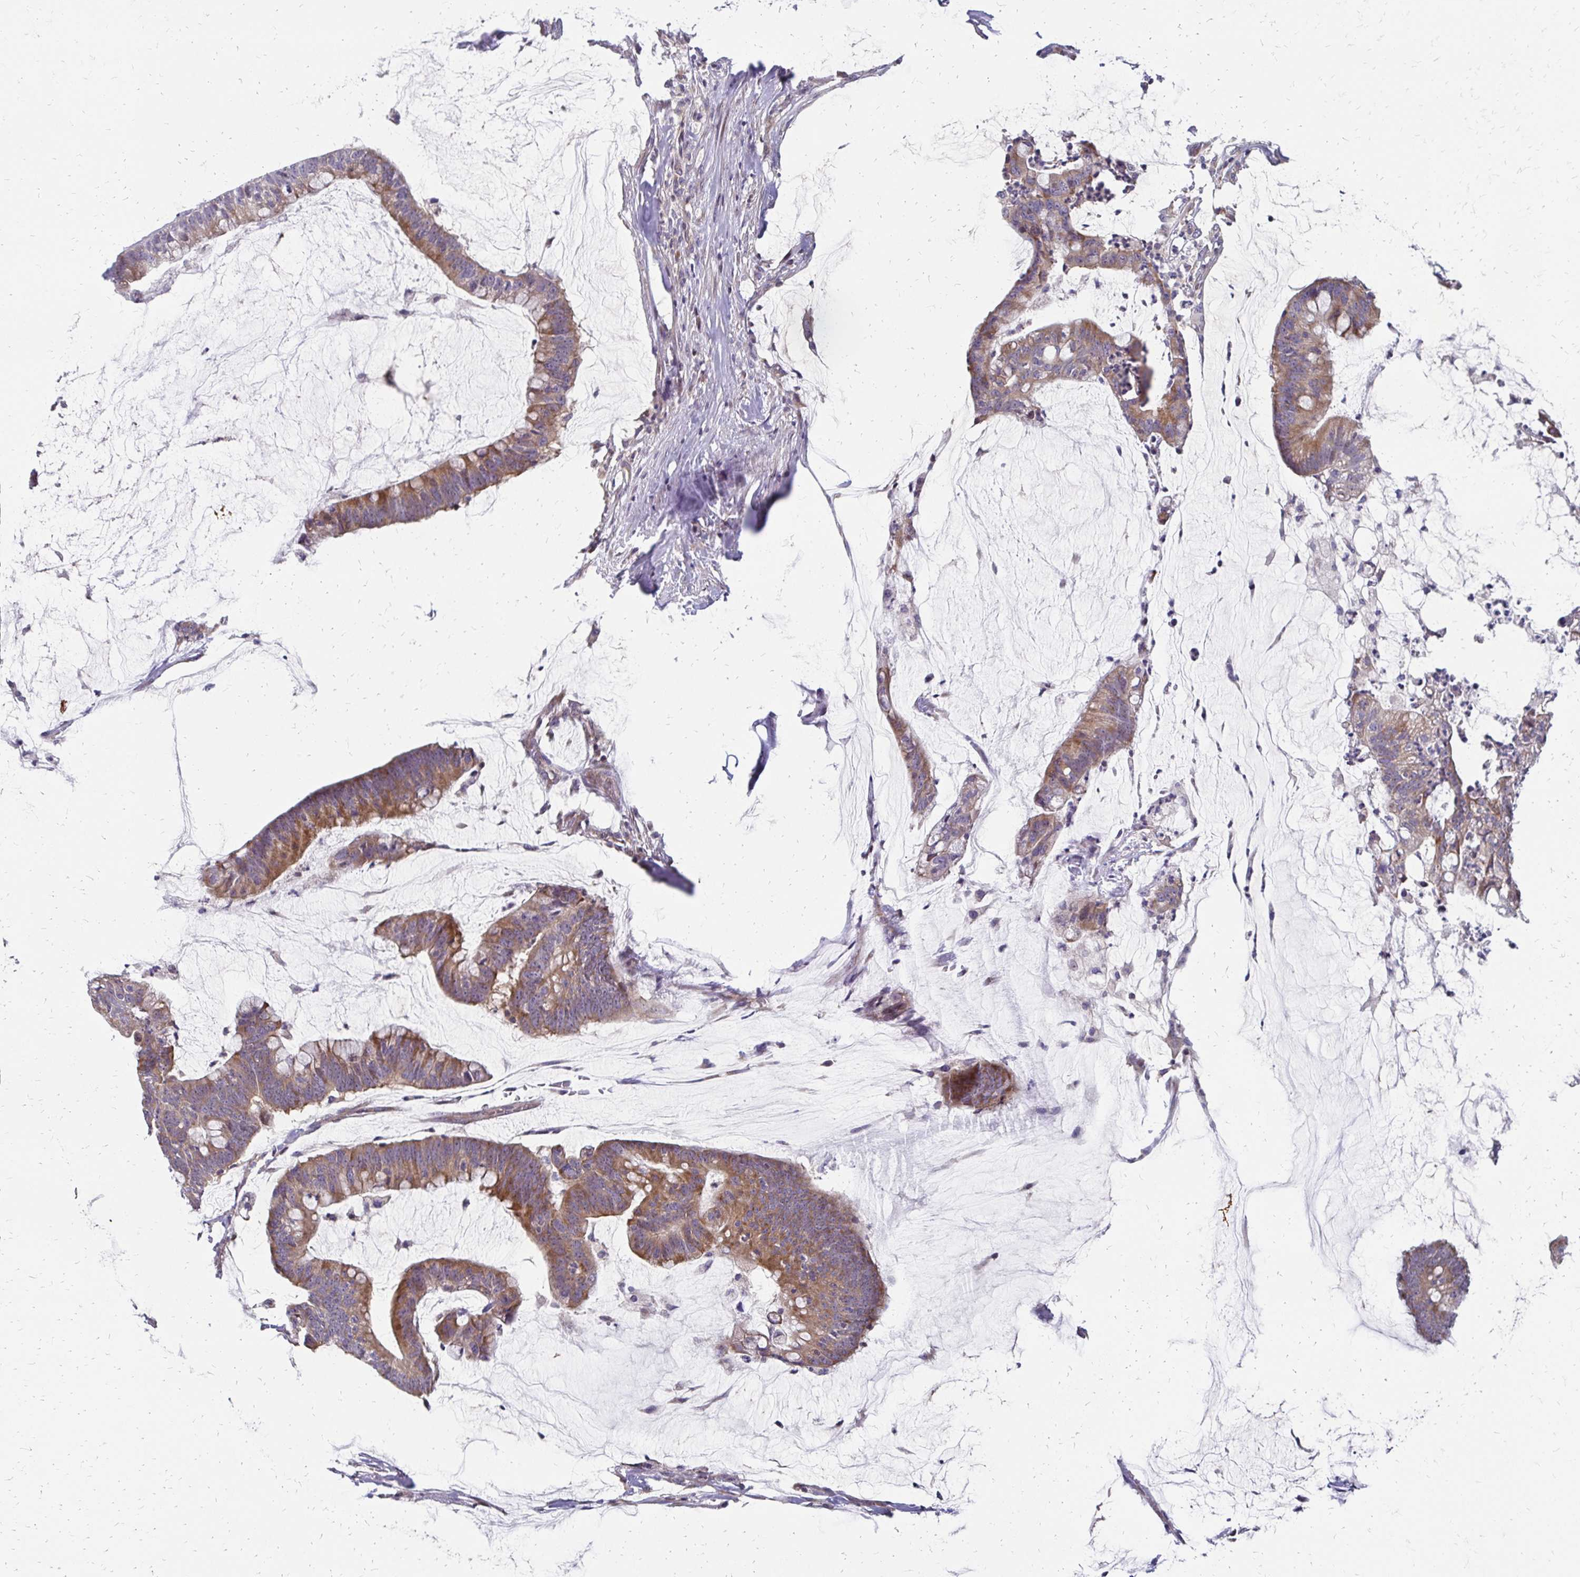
{"staining": {"intensity": "moderate", "quantity": ">75%", "location": "cytoplasmic/membranous"}, "tissue": "colorectal cancer", "cell_type": "Tumor cells", "image_type": "cancer", "snomed": [{"axis": "morphology", "description": "Adenocarcinoma, NOS"}, {"axis": "topography", "description": "Colon"}], "caption": "Adenocarcinoma (colorectal) tissue reveals moderate cytoplasmic/membranous staining in approximately >75% of tumor cells", "gene": "CBX7", "patient": {"sex": "male", "age": 62}}